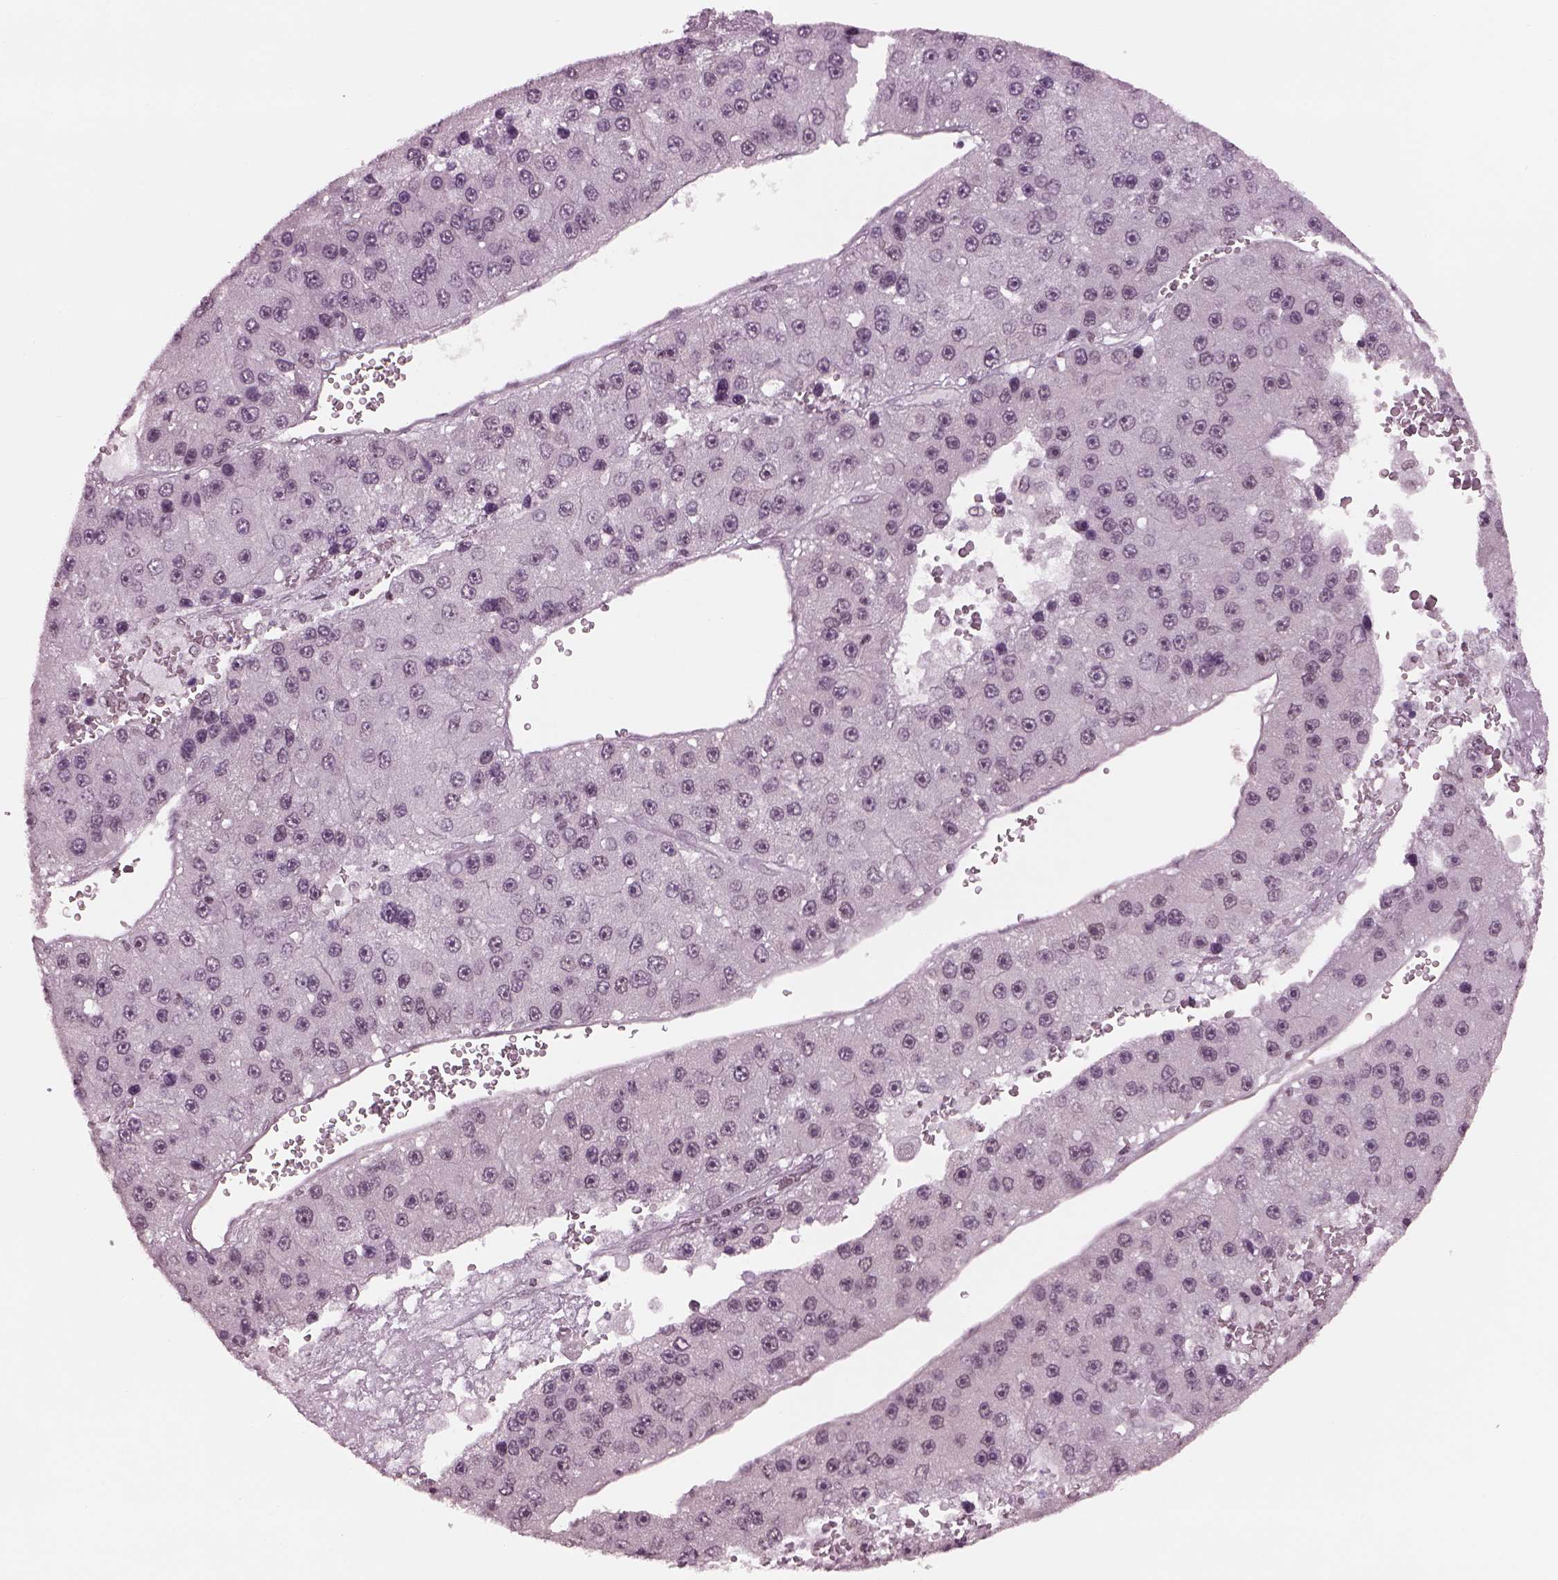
{"staining": {"intensity": "negative", "quantity": "none", "location": "none"}, "tissue": "liver cancer", "cell_type": "Tumor cells", "image_type": "cancer", "snomed": [{"axis": "morphology", "description": "Carcinoma, Hepatocellular, NOS"}, {"axis": "topography", "description": "Liver"}], "caption": "Immunohistochemistry (IHC) histopathology image of neoplastic tissue: liver hepatocellular carcinoma stained with DAB exhibits no significant protein staining in tumor cells.", "gene": "RUVBL2", "patient": {"sex": "female", "age": 73}}